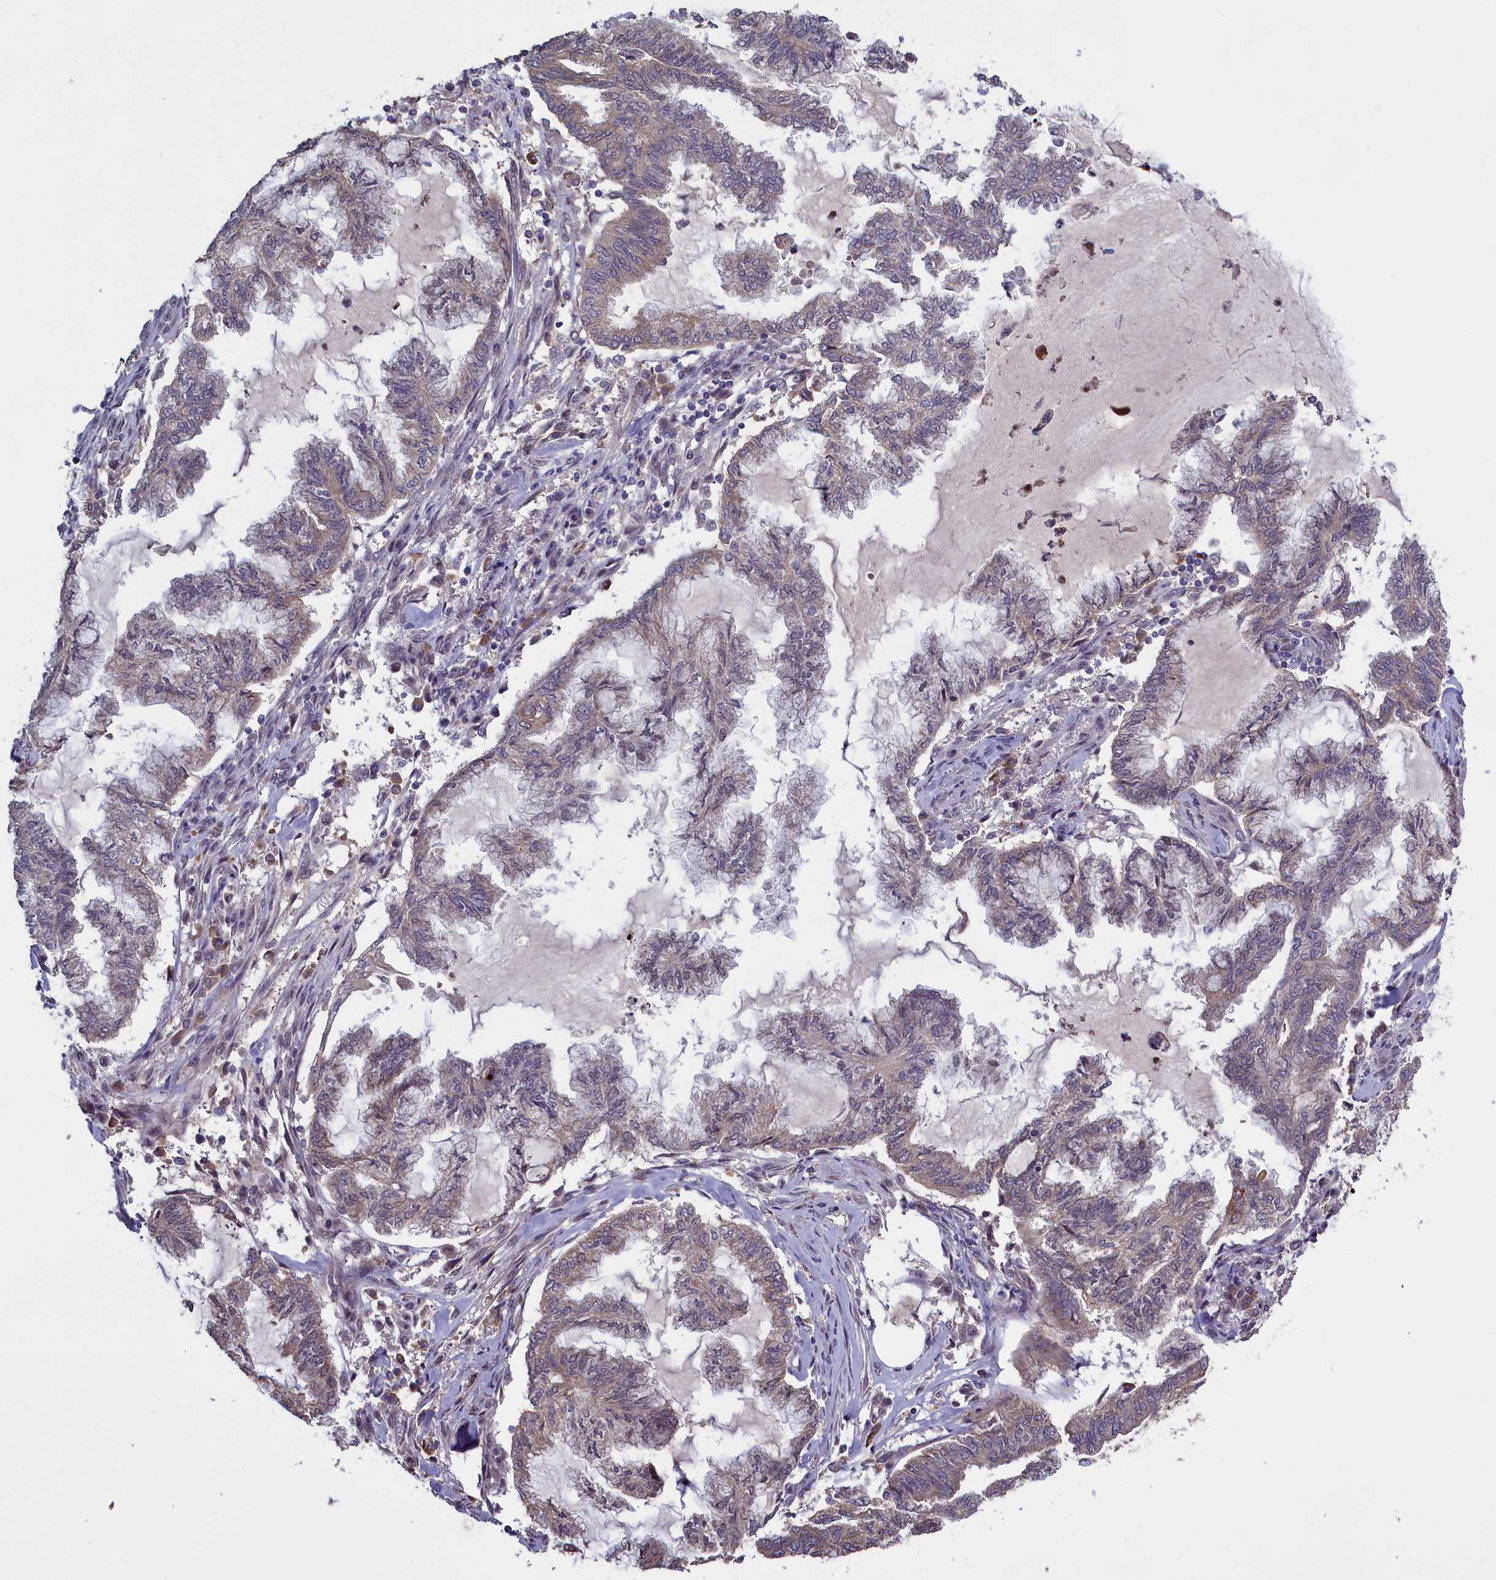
{"staining": {"intensity": "weak", "quantity": "<25%", "location": "cytoplasmic/membranous"}, "tissue": "endometrial cancer", "cell_type": "Tumor cells", "image_type": "cancer", "snomed": [{"axis": "morphology", "description": "Adenocarcinoma, NOS"}, {"axis": "topography", "description": "Endometrium"}], "caption": "The image exhibits no significant positivity in tumor cells of adenocarcinoma (endometrial).", "gene": "DENND1B", "patient": {"sex": "female", "age": 86}}